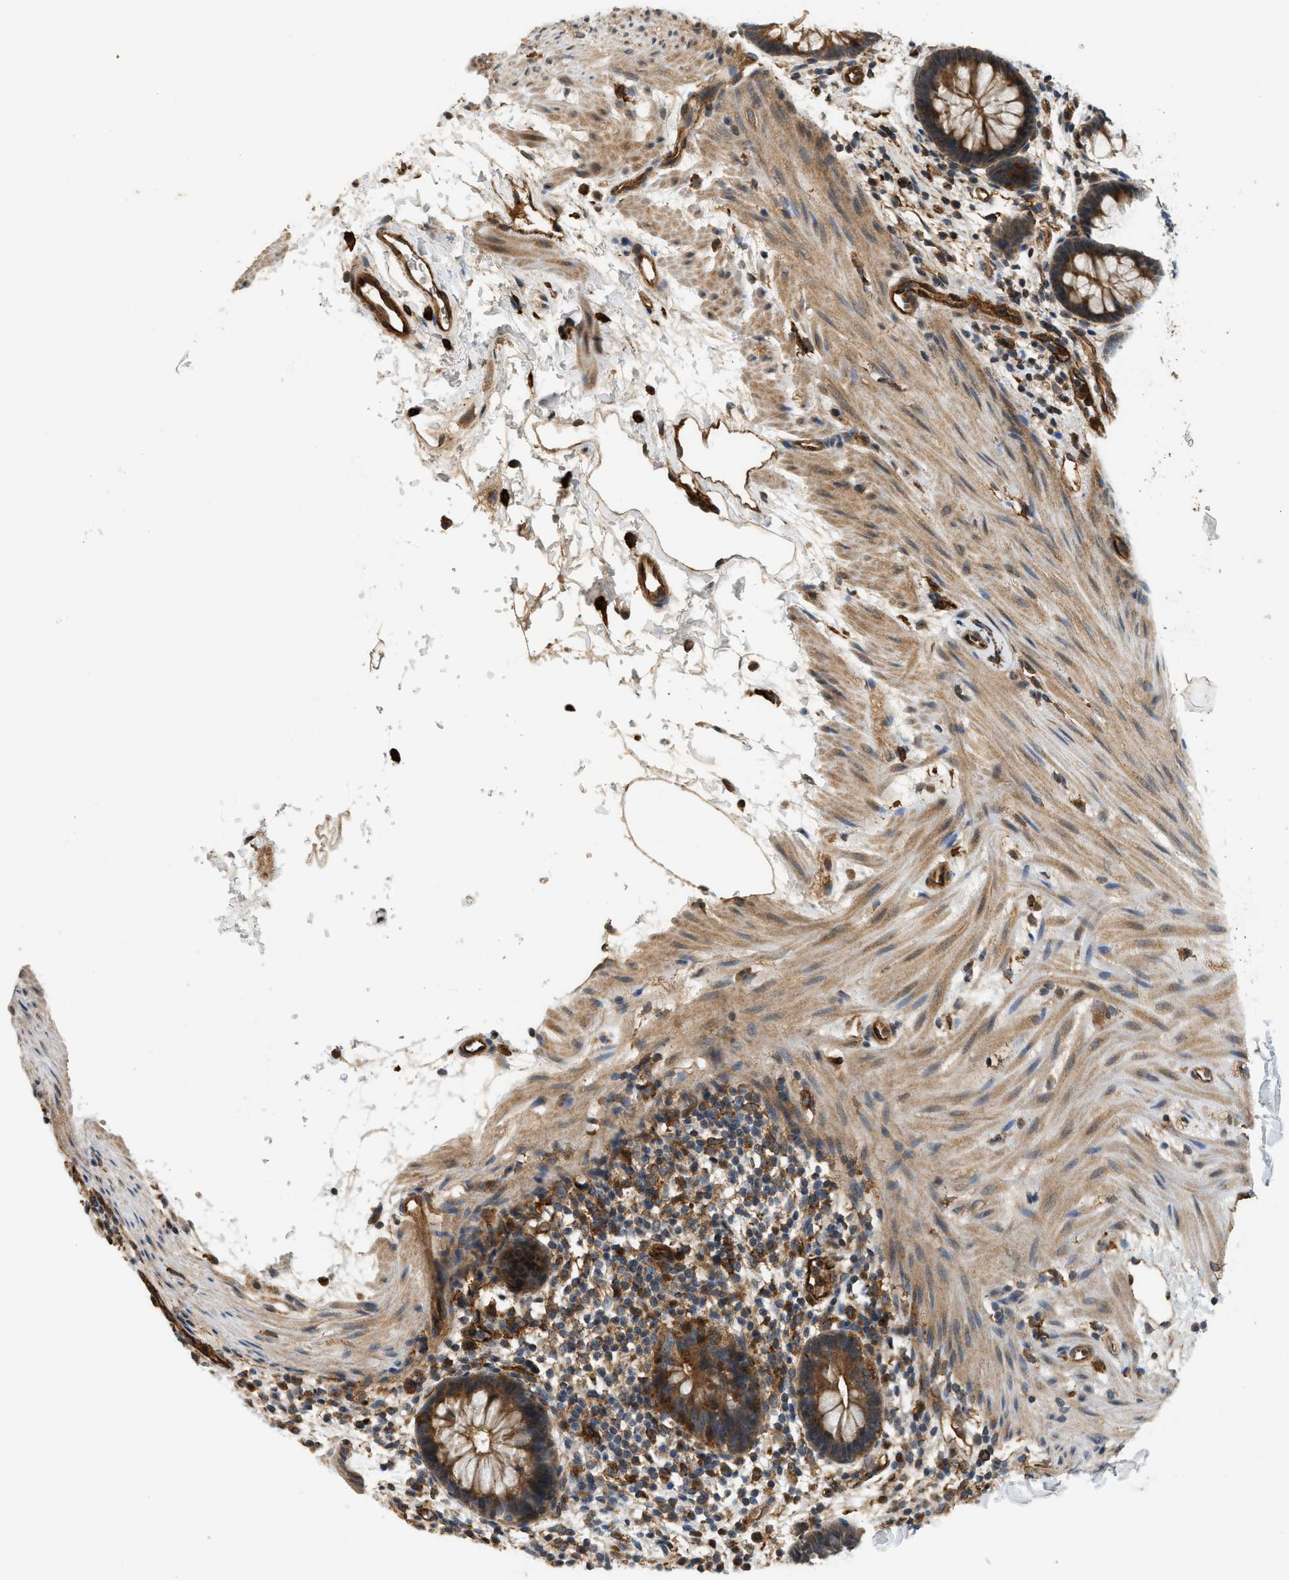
{"staining": {"intensity": "moderate", "quantity": ">75%", "location": "cytoplasmic/membranous"}, "tissue": "rectum", "cell_type": "Glandular cells", "image_type": "normal", "snomed": [{"axis": "morphology", "description": "Normal tissue, NOS"}, {"axis": "topography", "description": "Rectum"}], "caption": "Brown immunohistochemical staining in unremarkable rectum exhibits moderate cytoplasmic/membranous staining in approximately >75% of glandular cells.", "gene": "HIP1", "patient": {"sex": "female", "age": 24}}